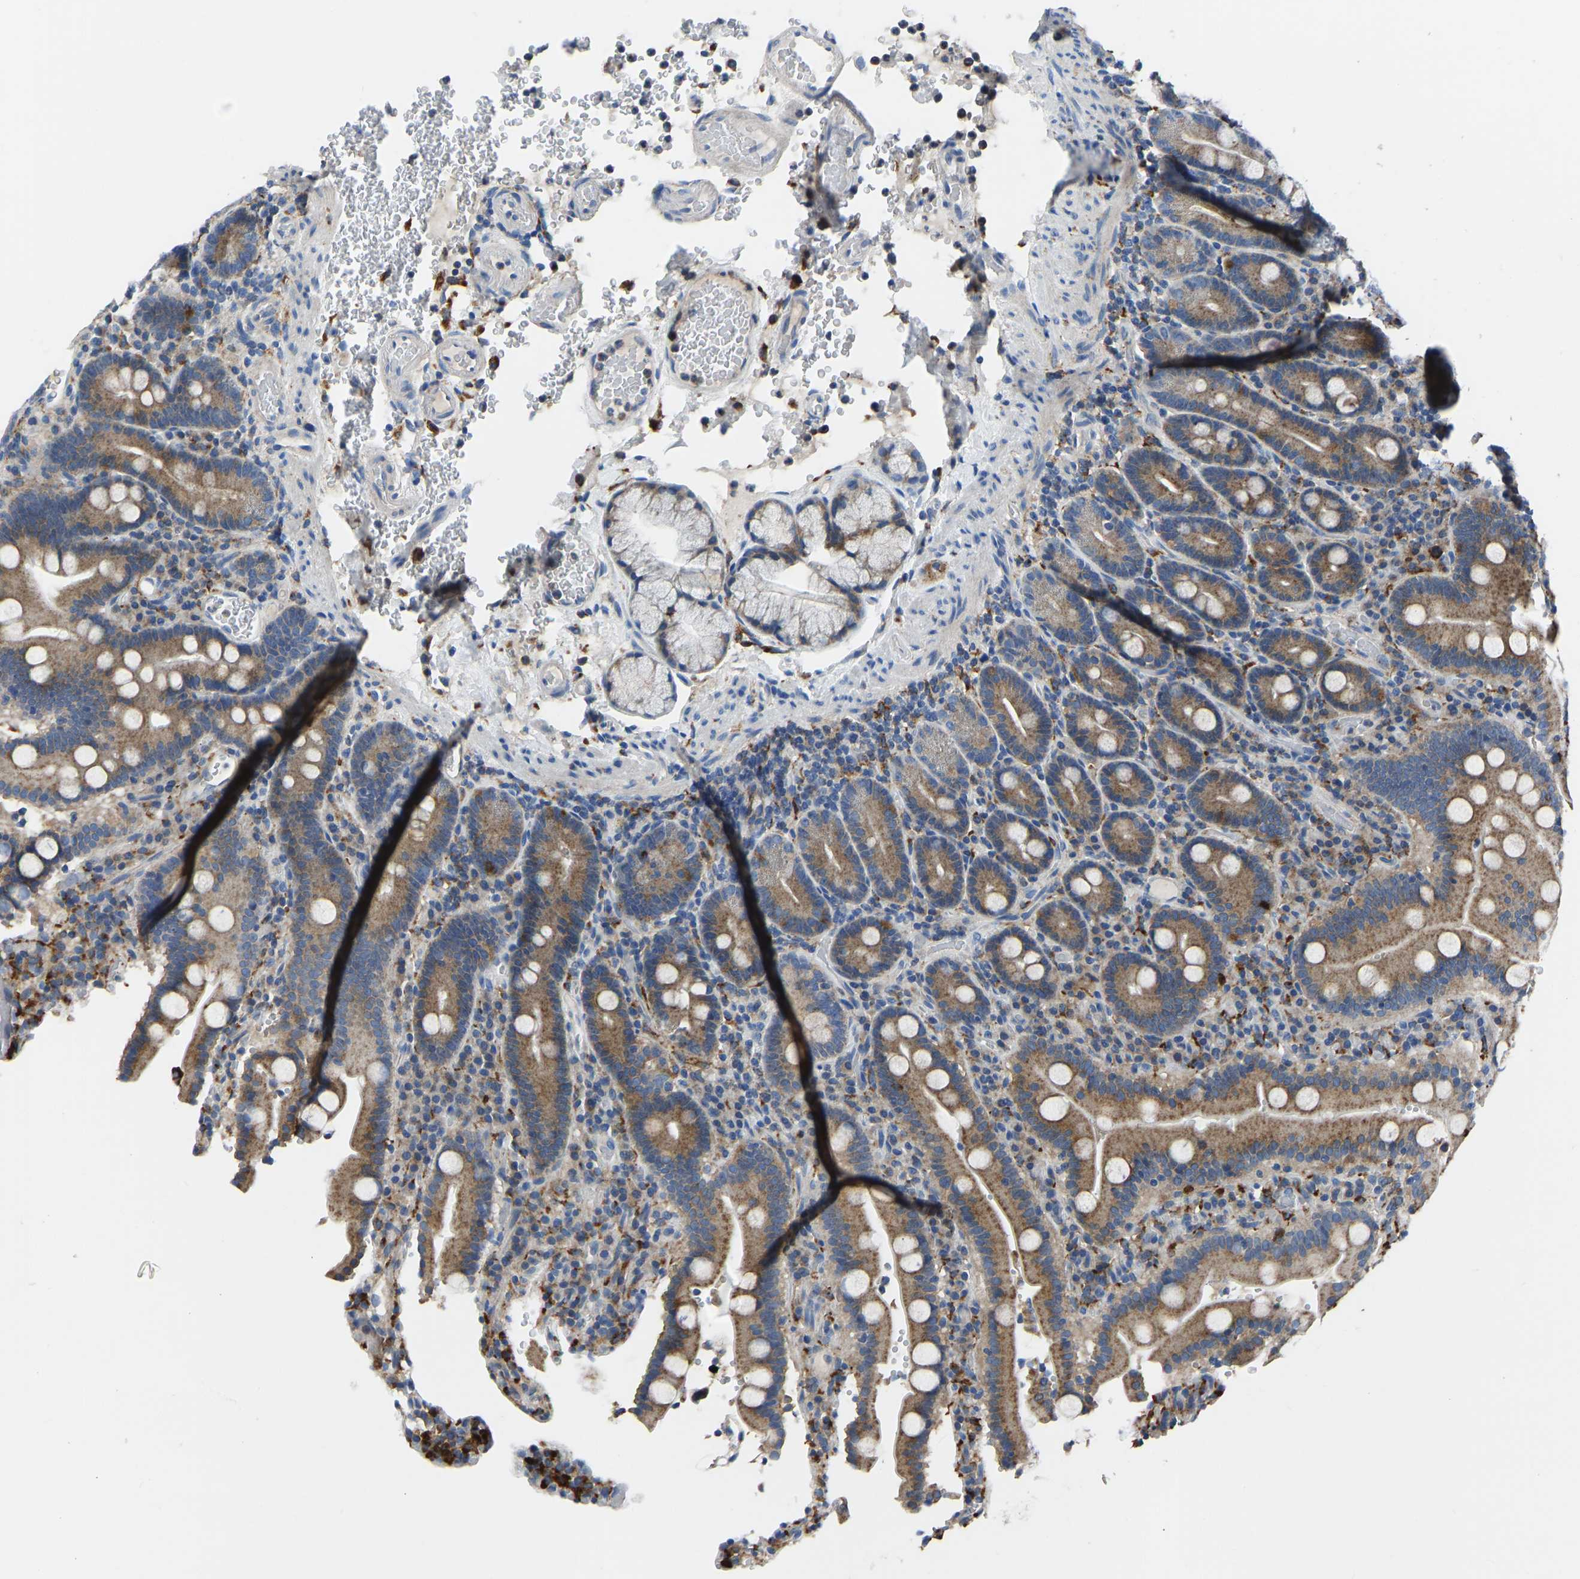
{"staining": {"intensity": "moderate", "quantity": ">75%", "location": "cytoplasmic/membranous"}, "tissue": "duodenum", "cell_type": "Glandular cells", "image_type": "normal", "snomed": [{"axis": "morphology", "description": "Normal tissue, NOS"}, {"axis": "topography", "description": "Small intestine, NOS"}], "caption": "DAB (3,3'-diaminobenzidine) immunohistochemical staining of normal human duodenum demonstrates moderate cytoplasmic/membranous protein expression in about >75% of glandular cells.", "gene": "ATP6V1E1", "patient": {"sex": "female", "age": 71}}